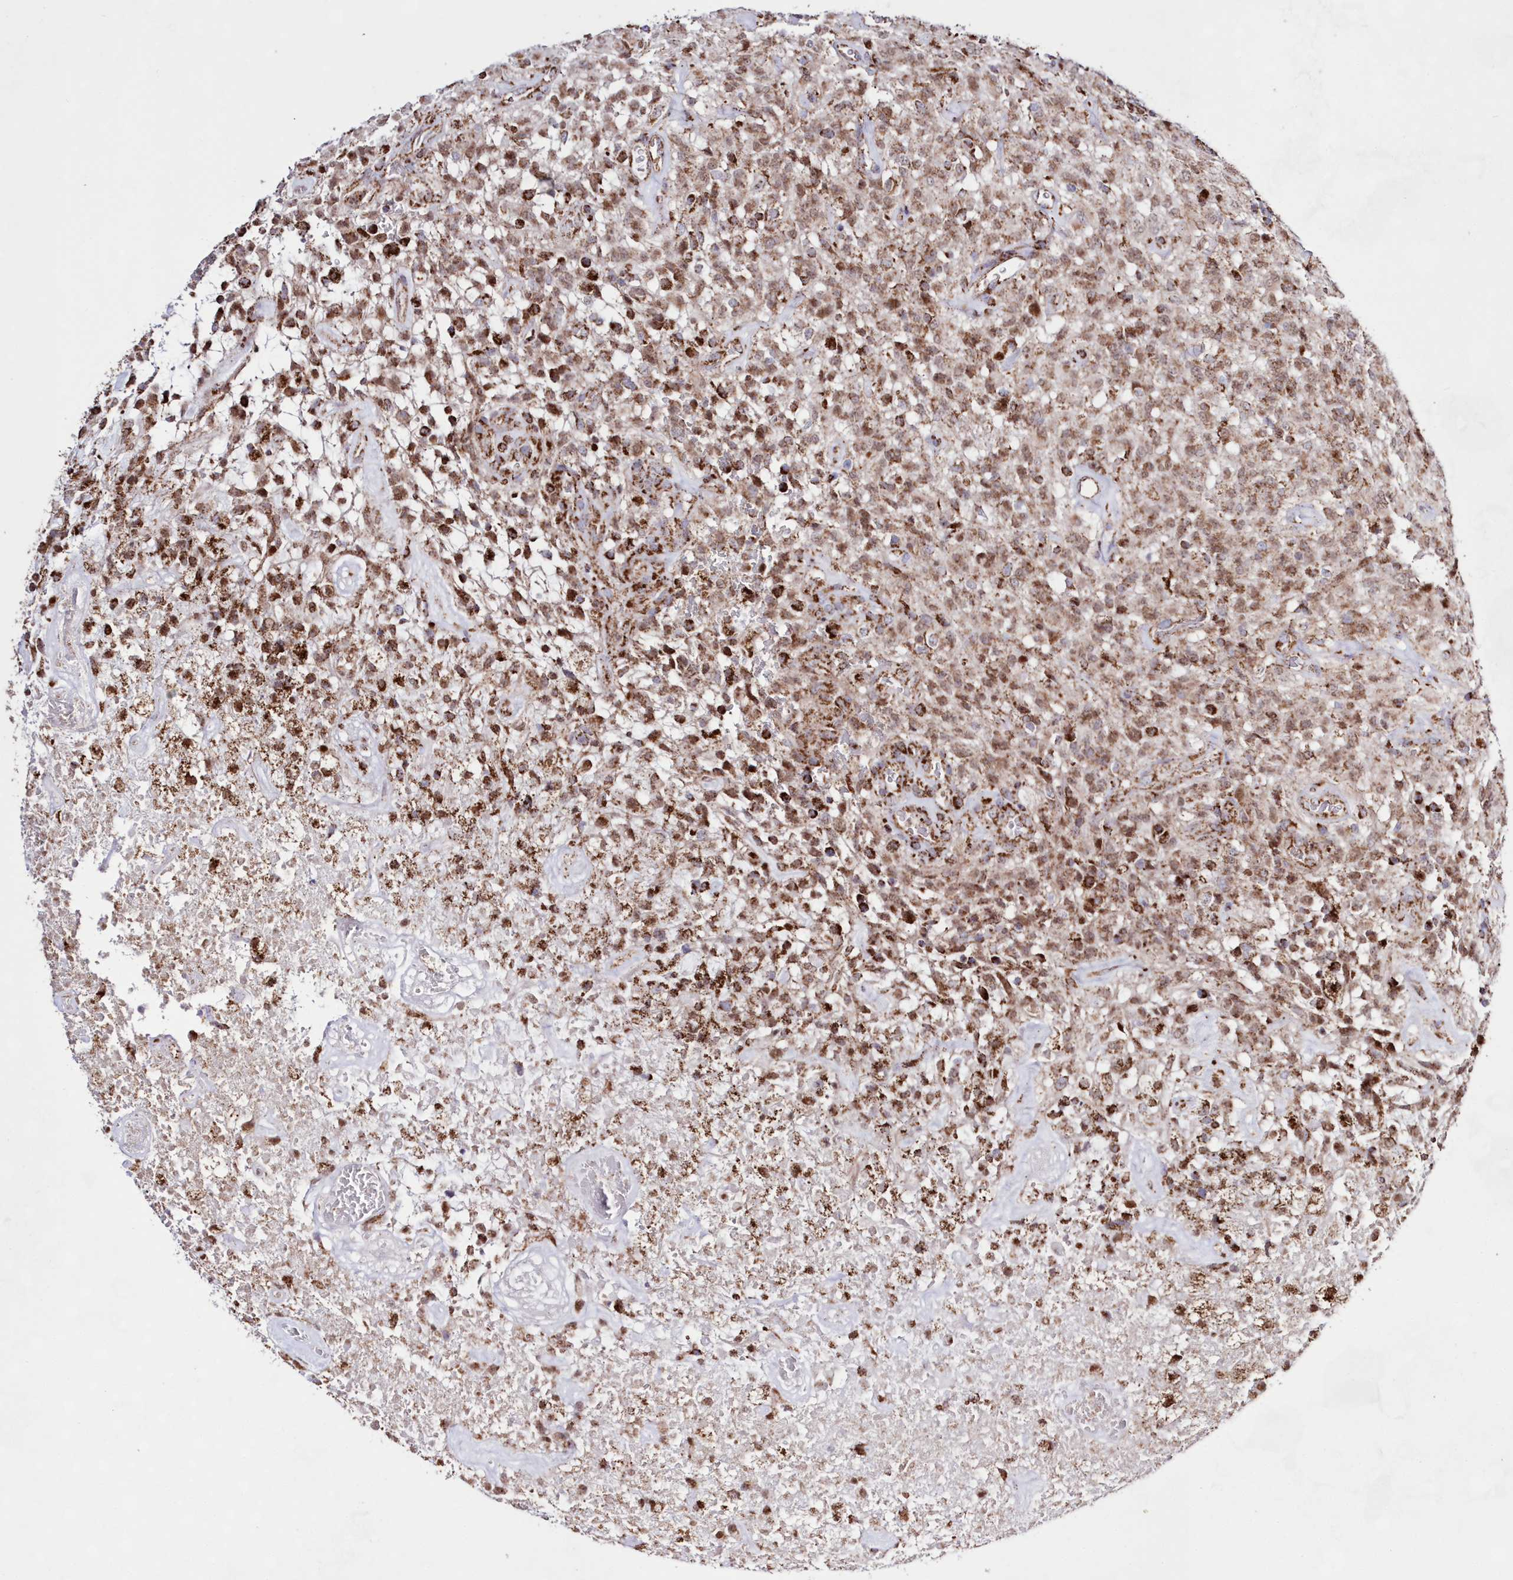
{"staining": {"intensity": "moderate", "quantity": ">75%", "location": "cytoplasmic/membranous"}, "tissue": "glioma", "cell_type": "Tumor cells", "image_type": "cancer", "snomed": [{"axis": "morphology", "description": "Glioma, malignant, High grade"}, {"axis": "topography", "description": "Brain"}], "caption": "Malignant glioma (high-grade) stained with a brown dye displays moderate cytoplasmic/membranous positive expression in approximately >75% of tumor cells.", "gene": "HADHB", "patient": {"sex": "female", "age": 57}}